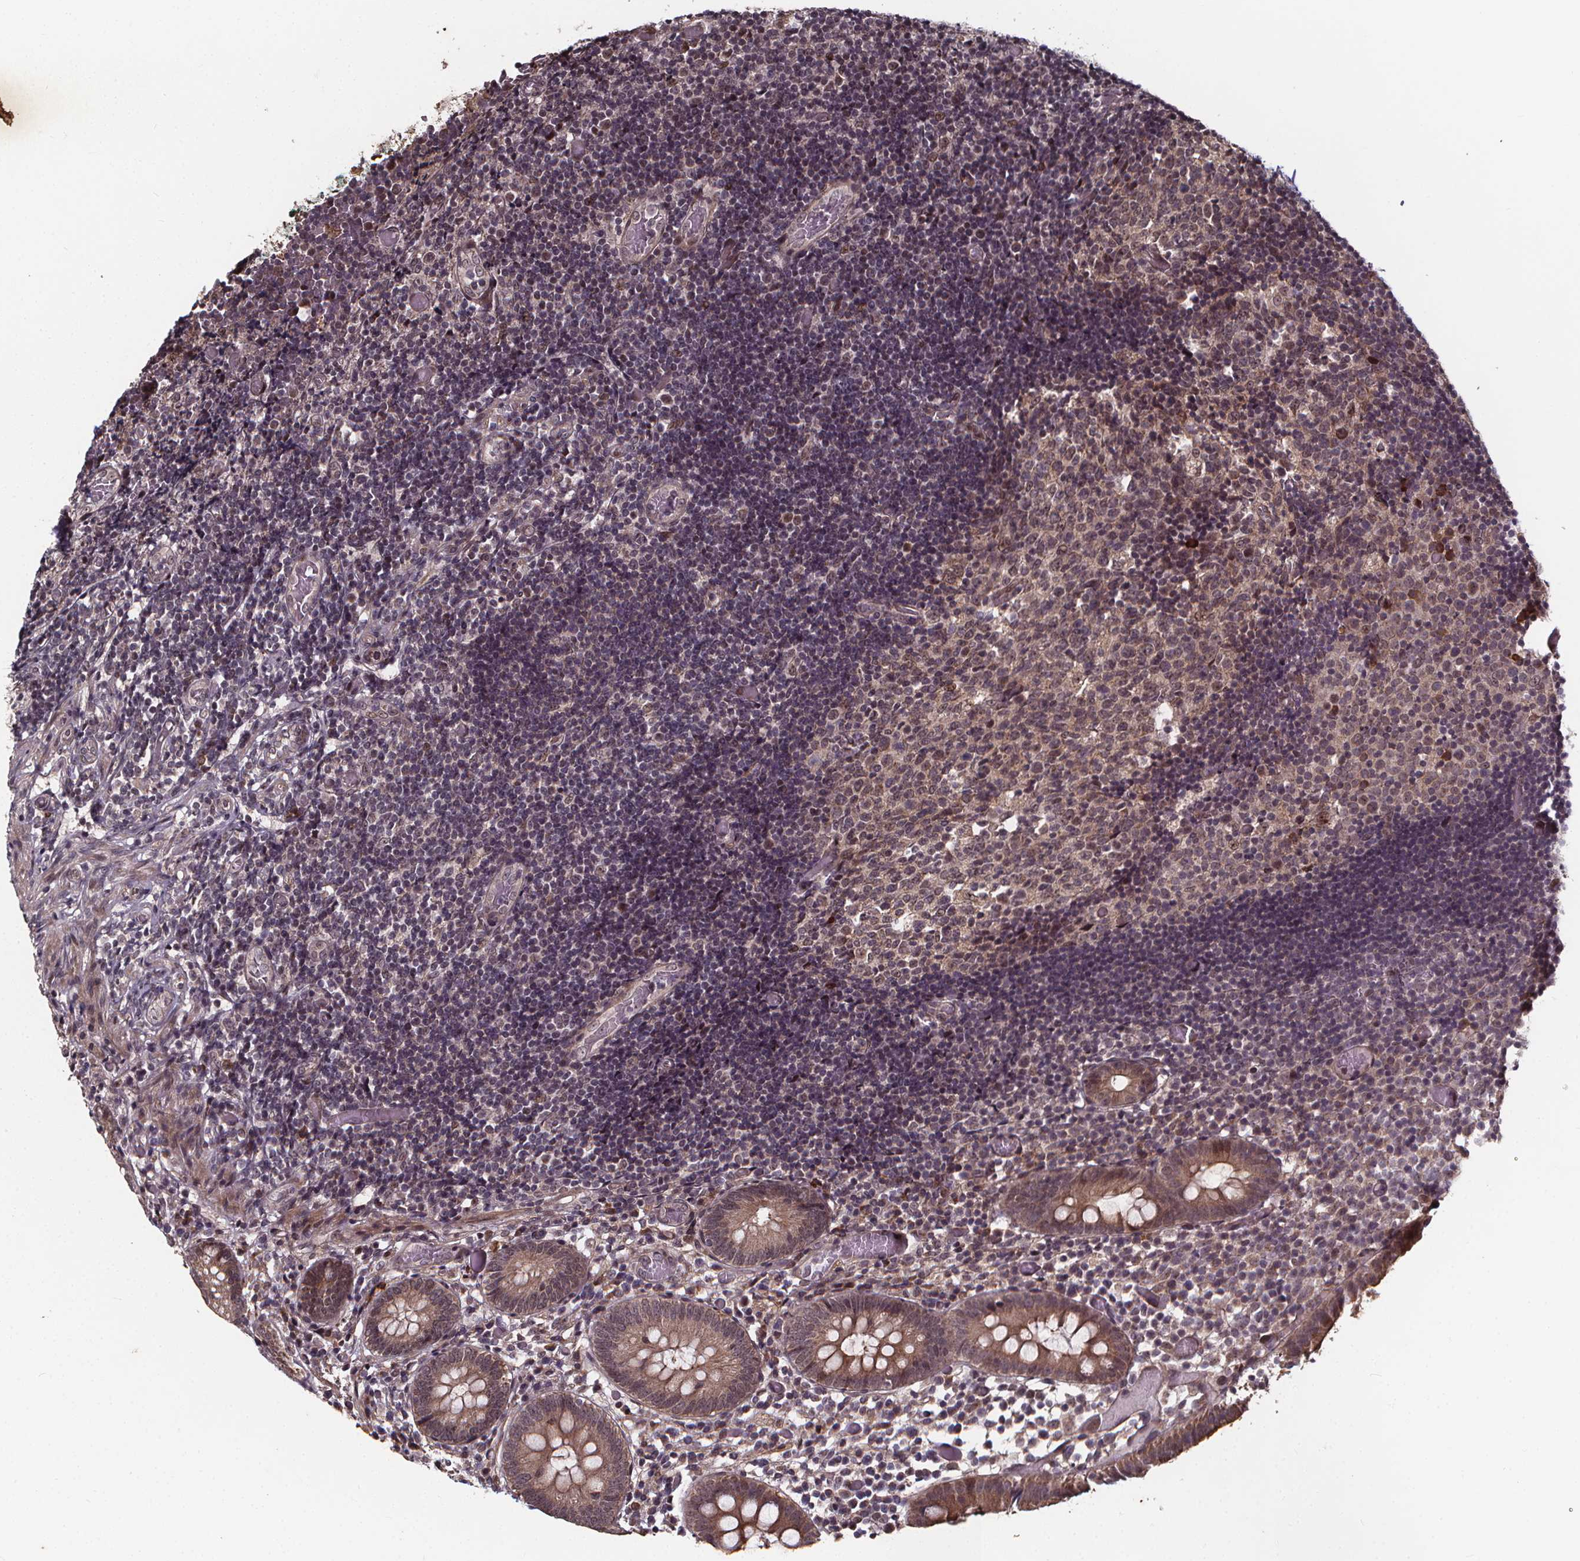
{"staining": {"intensity": "weak", "quantity": ">75%", "location": "cytoplasmic/membranous,nuclear"}, "tissue": "appendix", "cell_type": "Glandular cells", "image_type": "normal", "snomed": [{"axis": "morphology", "description": "Normal tissue, NOS"}, {"axis": "topography", "description": "Appendix"}], "caption": "This is a histology image of immunohistochemistry (IHC) staining of benign appendix, which shows weak staining in the cytoplasmic/membranous,nuclear of glandular cells.", "gene": "DDIT3", "patient": {"sex": "female", "age": 32}}